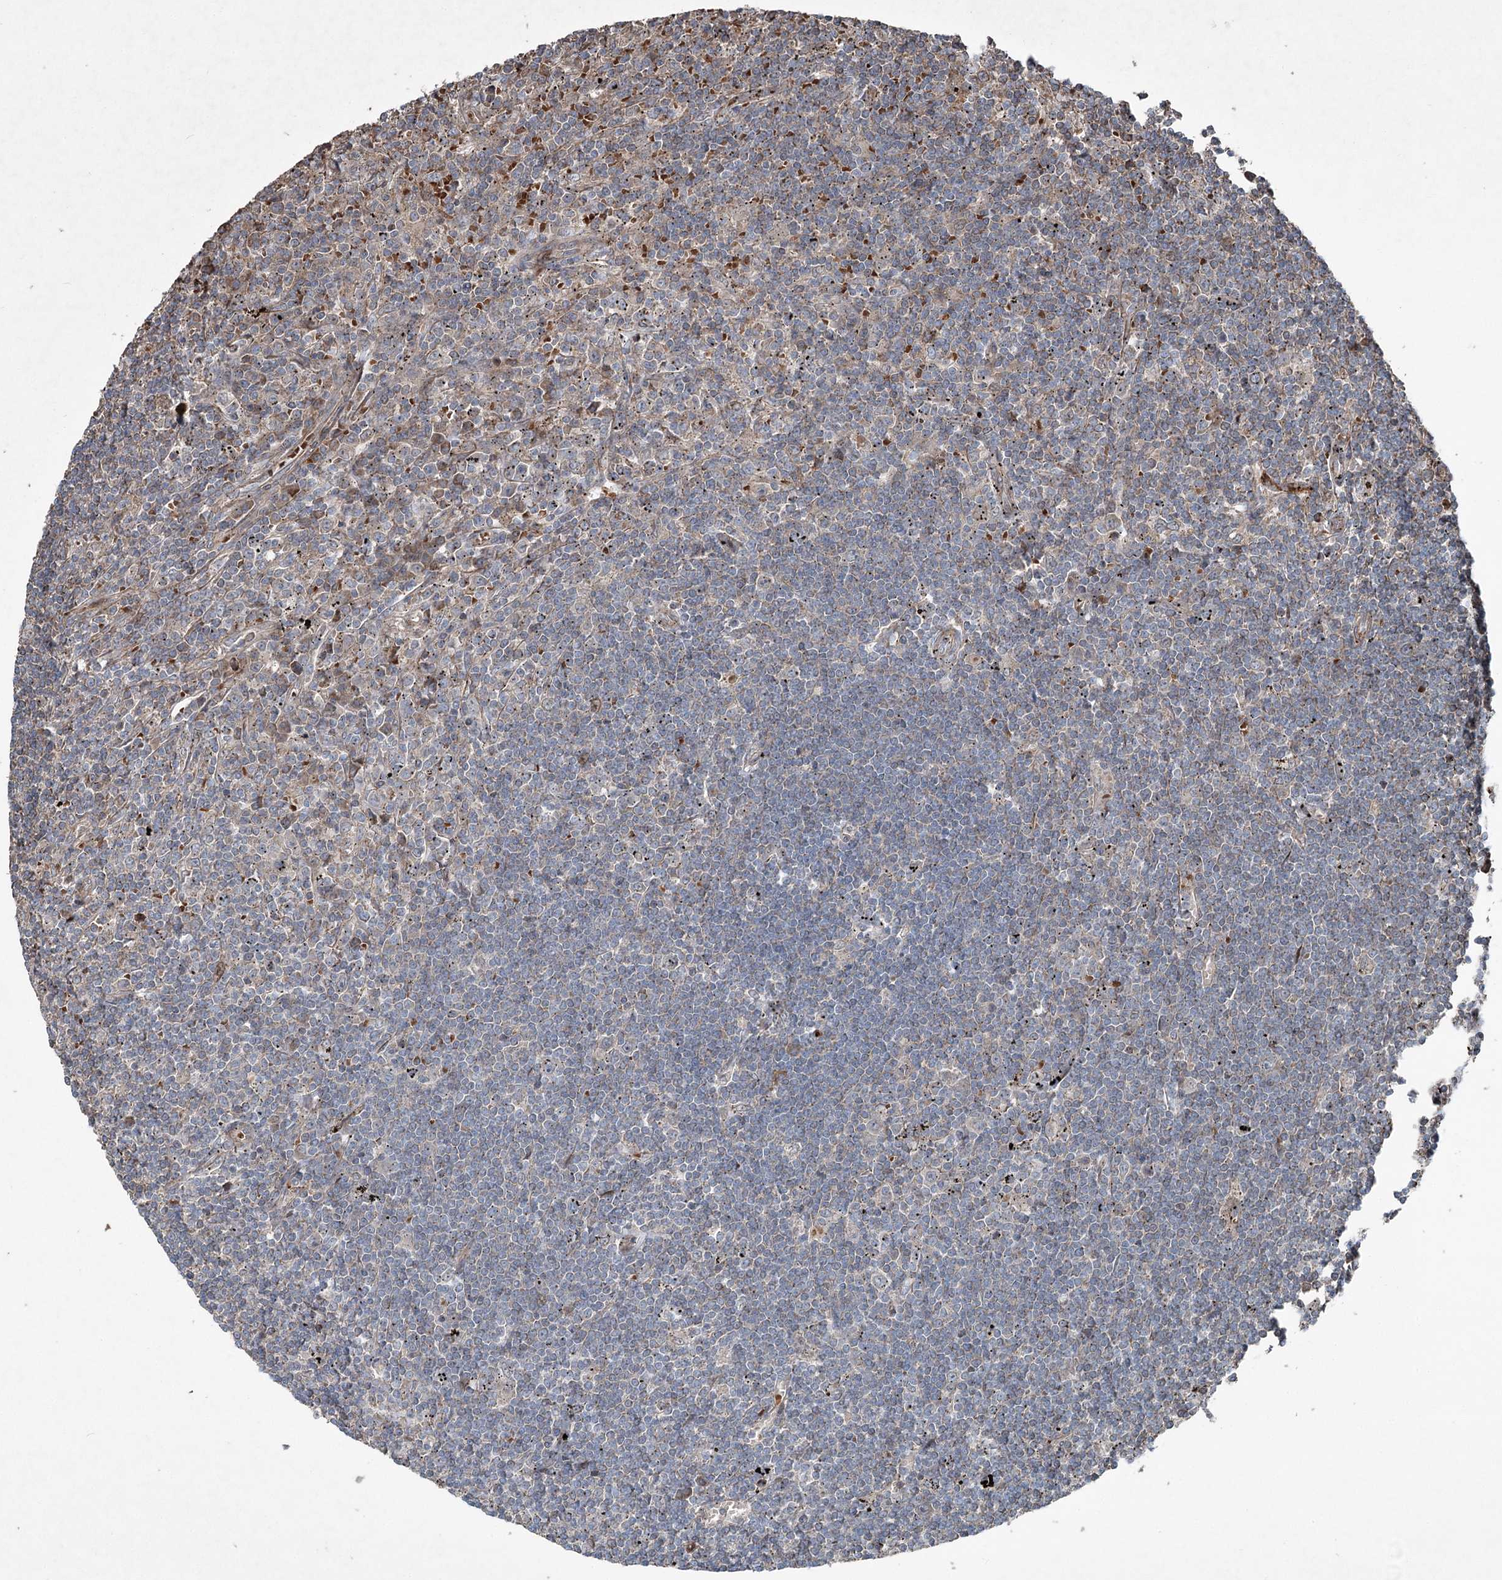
{"staining": {"intensity": "negative", "quantity": "none", "location": "none"}, "tissue": "lymphoma", "cell_type": "Tumor cells", "image_type": "cancer", "snomed": [{"axis": "morphology", "description": "Malignant lymphoma, non-Hodgkin's type, Low grade"}, {"axis": "topography", "description": "Spleen"}], "caption": "Photomicrograph shows no protein expression in tumor cells of lymphoma tissue. (Brightfield microscopy of DAB (3,3'-diaminobenzidine) immunohistochemistry (IHC) at high magnification).", "gene": "SERINC5", "patient": {"sex": "male", "age": 76}}